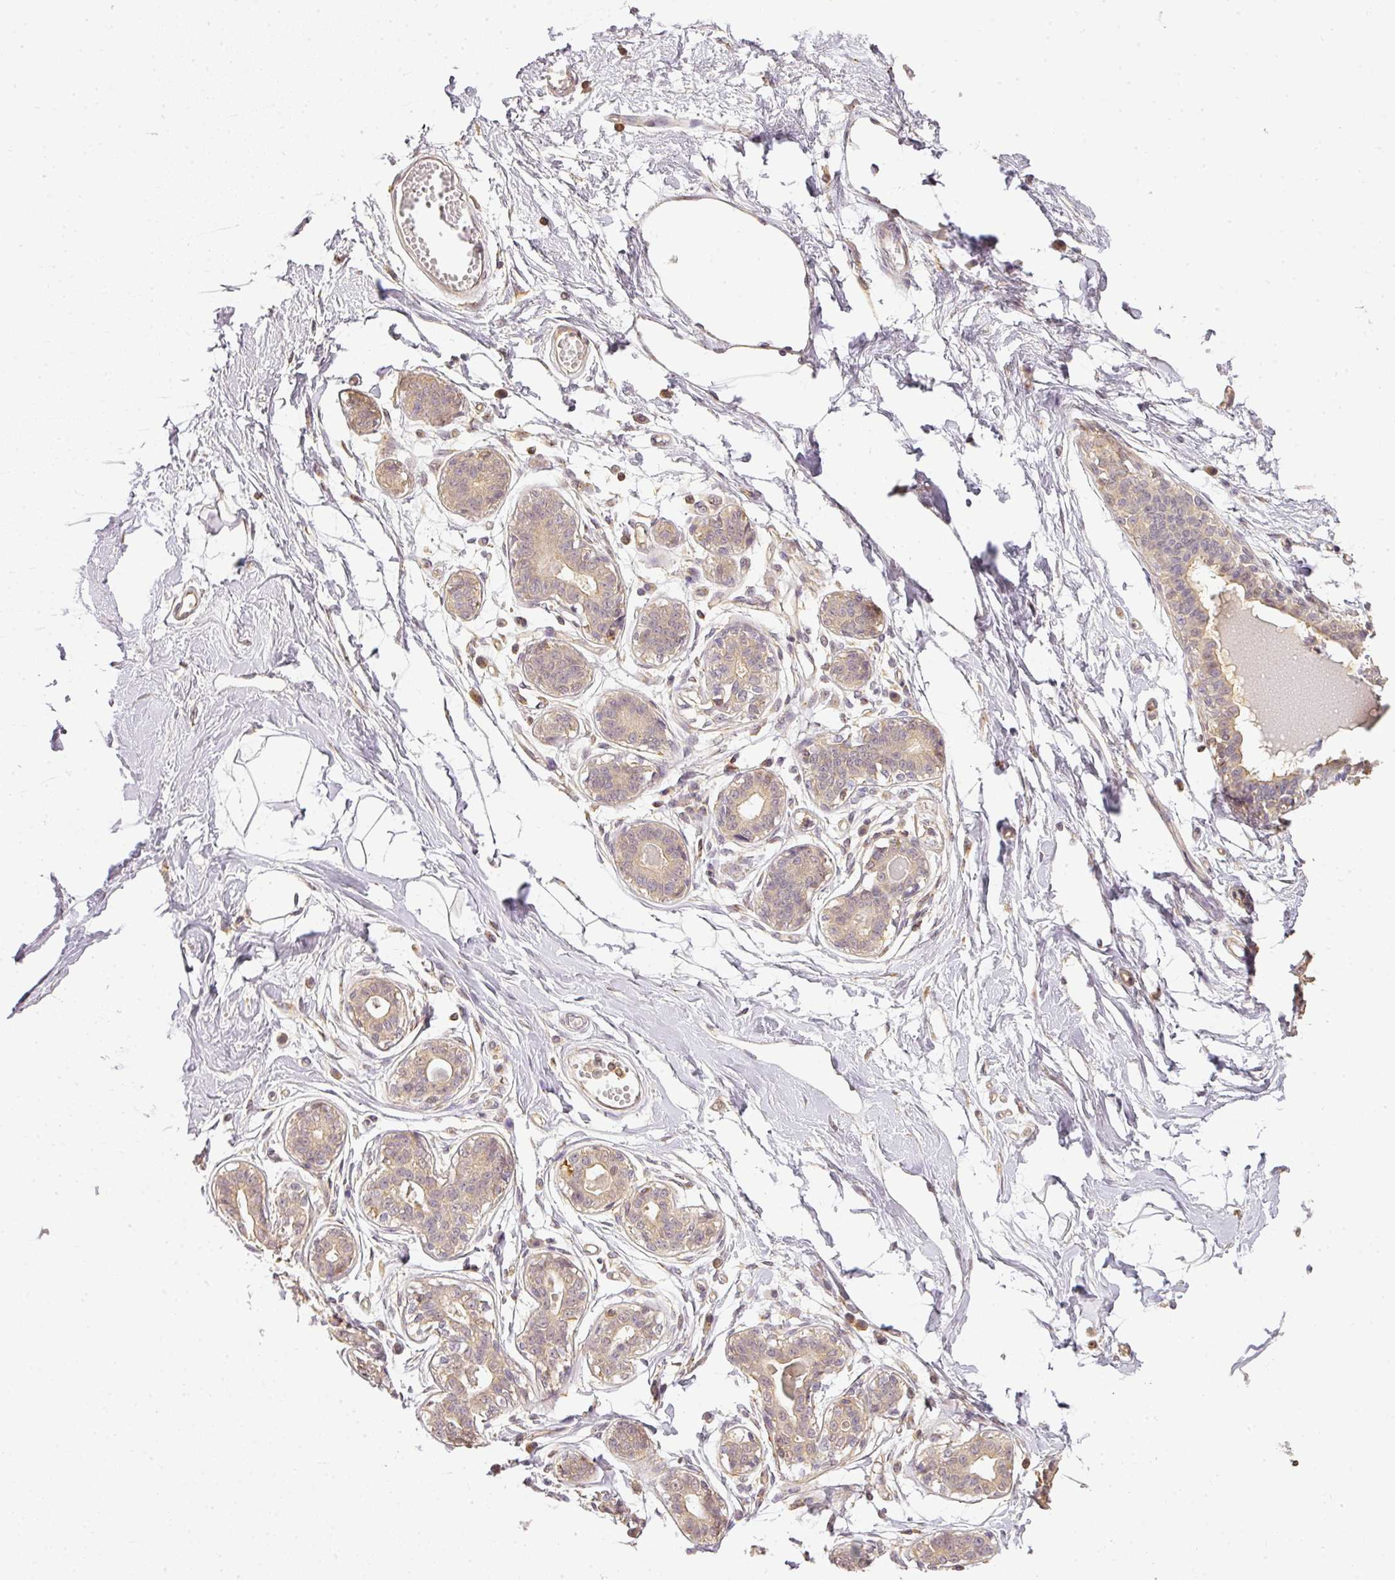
{"staining": {"intensity": "negative", "quantity": "none", "location": "none"}, "tissue": "breast", "cell_type": "Adipocytes", "image_type": "normal", "snomed": [{"axis": "morphology", "description": "Normal tissue, NOS"}, {"axis": "topography", "description": "Breast"}], "caption": "Immunohistochemistry image of normal breast: human breast stained with DAB shows no significant protein positivity in adipocytes. (DAB immunohistochemistry (IHC) with hematoxylin counter stain).", "gene": "TCL1B", "patient": {"sex": "female", "age": 45}}